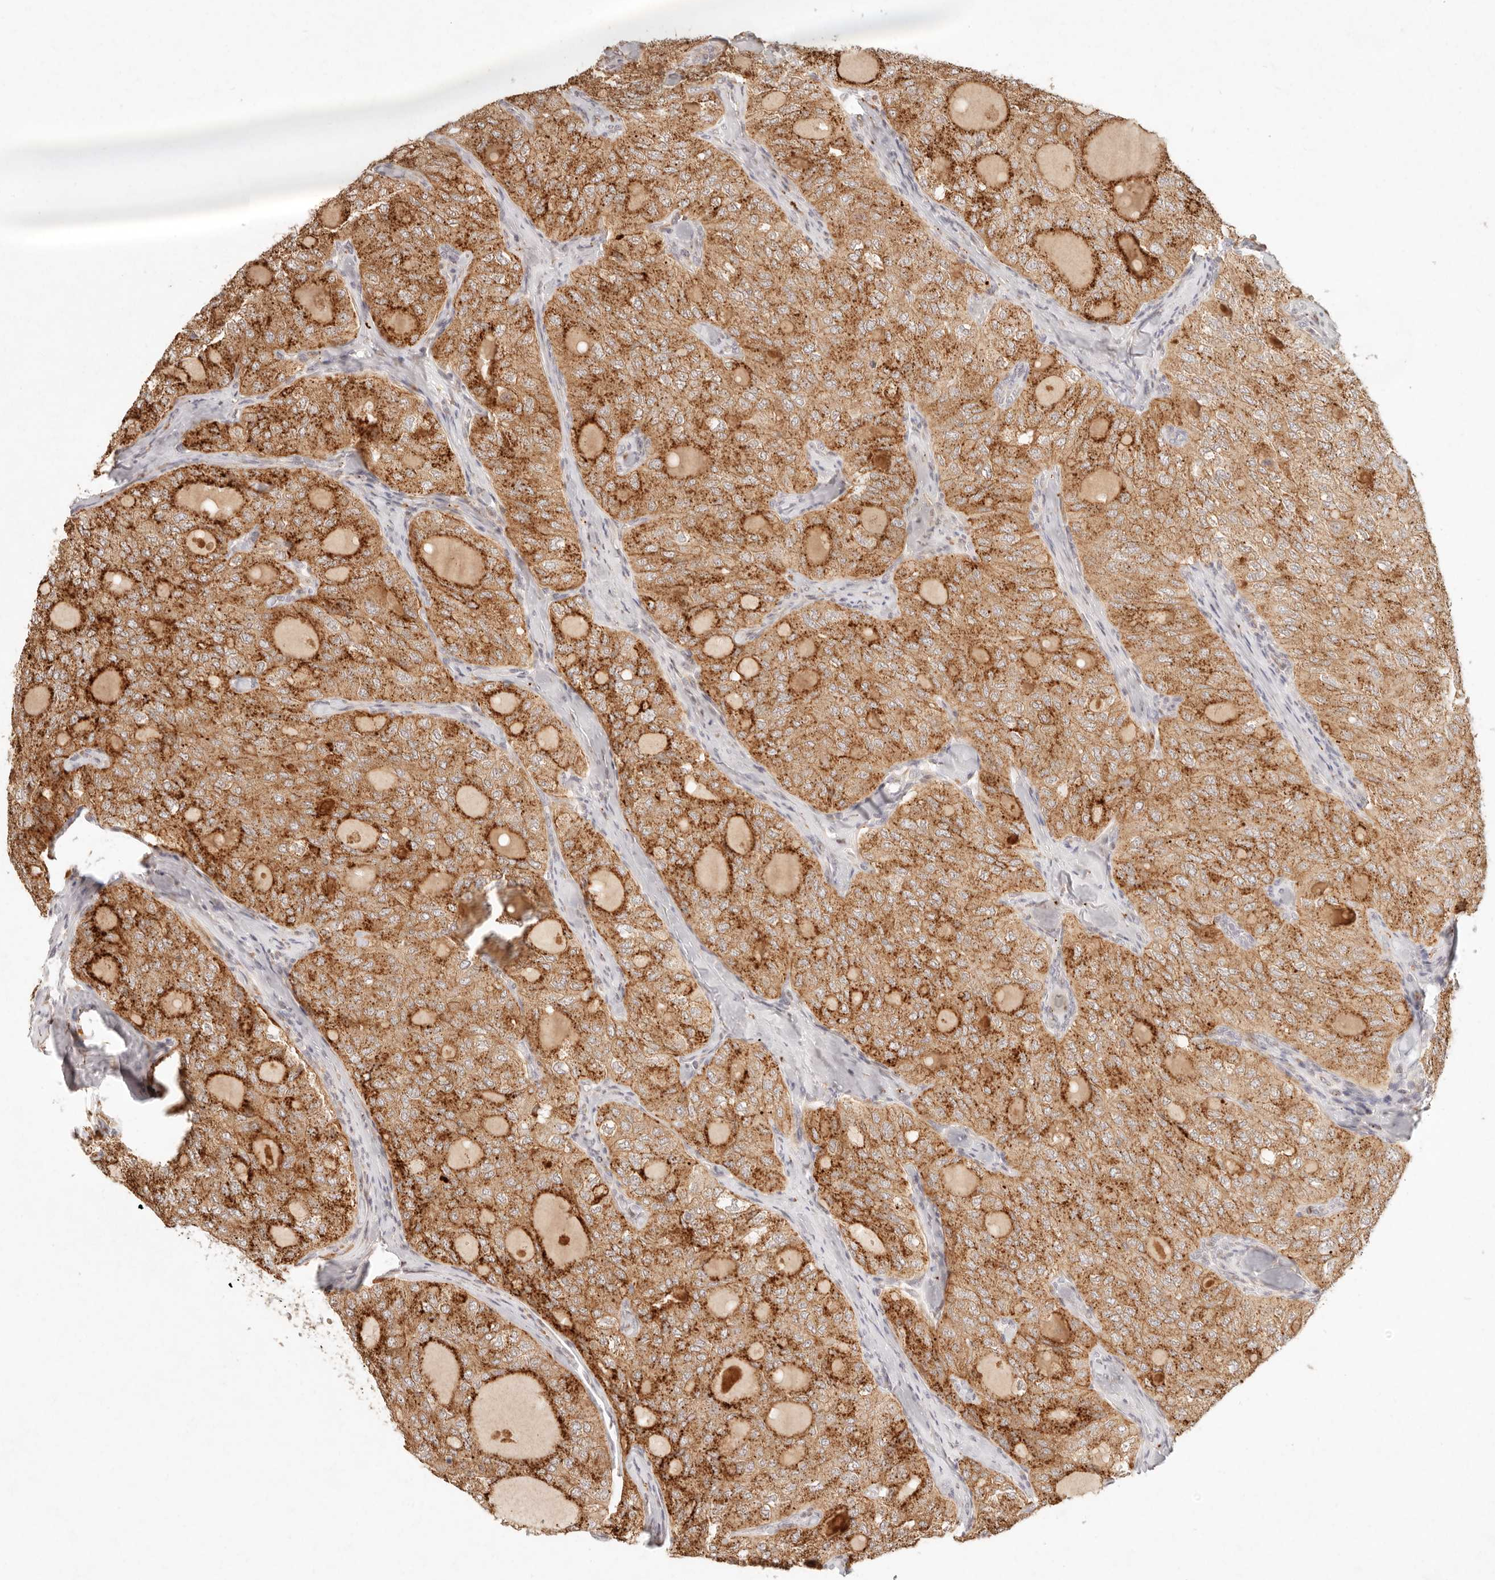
{"staining": {"intensity": "strong", "quantity": ">75%", "location": "cytoplasmic/membranous"}, "tissue": "thyroid cancer", "cell_type": "Tumor cells", "image_type": "cancer", "snomed": [{"axis": "morphology", "description": "Follicular adenoma carcinoma, NOS"}, {"axis": "topography", "description": "Thyroid gland"}], "caption": "Thyroid follicular adenoma carcinoma stained with DAB IHC shows high levels of strong cytoplasmic/membranous positivity in approximately >75% of tumor cells. (Brightfield microscopy of DAB IHC at high magnification).", "gene": "C1orf127", "patient": {"sex": "male", "age": 75}}